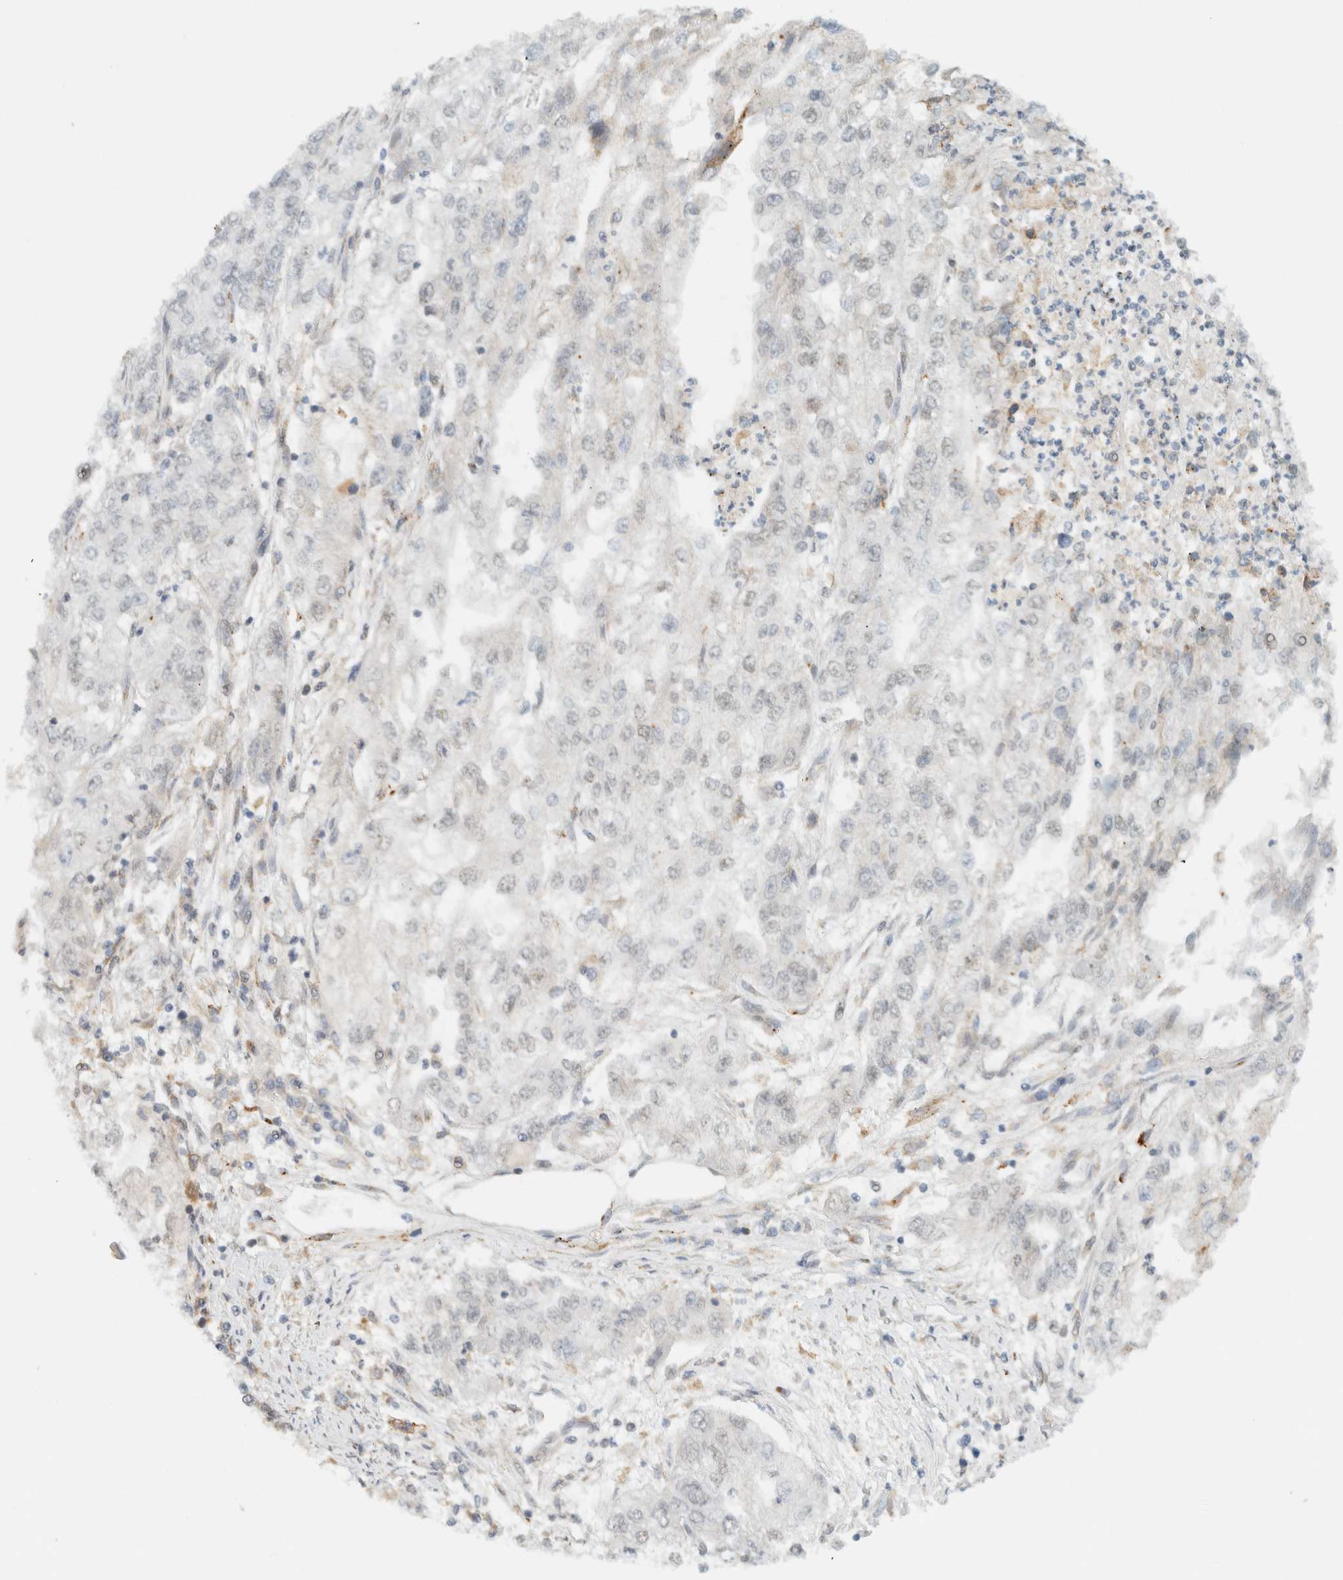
{"staining": {"intensity": "negative", "quantity": "none", "location": "none"}, "tissue": "endometrial cancer", "cell_type": "Tumor cells", "image_type": "cancer", "snomed": [{"axis": "morphology", "description": "Adenocarcinoma, NOS"}, {"axis": "topography", "description": "Endometrium"}], "caption": "Endometrial cancer was stained to show a protein in brown. There is no significant positivity in tumor cells.", "gene": "ITPRID1", "patient": {"sex": "female", "age": 49}}